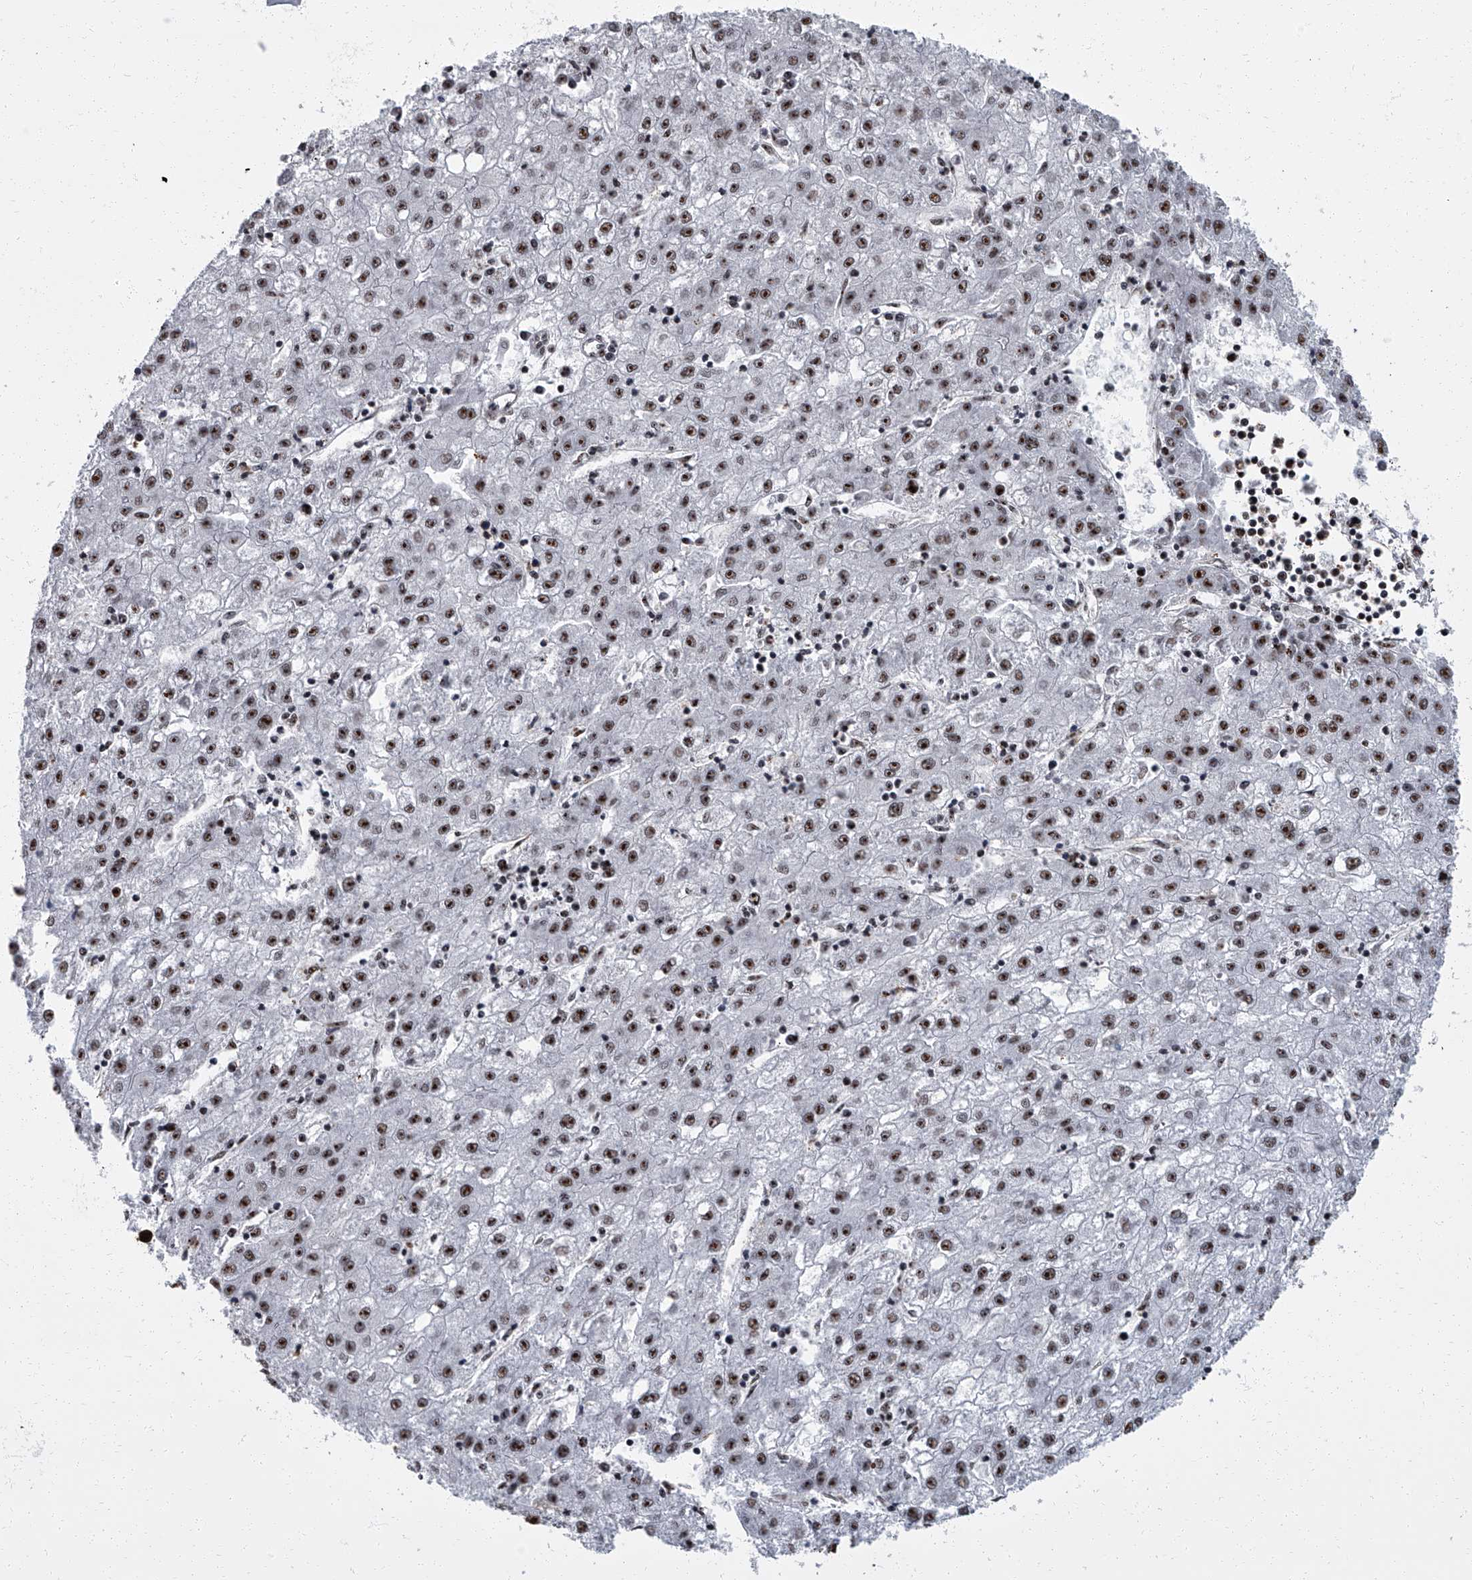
{"staining": {"intensity": "moderate", "quantity": ">75%", "location": "nuclear"}, "tissue": "liver cancer", "cell_type": "Tumor cells", "image_type": "cancer", "snomed": [{"axis": "morphology", "description": "Carcinoma, Hepatocellular, NOS"}, {"axis": "topography", "description": "Liver"}], "caption": "This photomicrograph shows IHC staining of hepatocellular carcinoma (liver), with medium moderate nuclear expression in about >75% of tumor cells.", "gene": "ZNF518B", "patient": {"sex": "male", "age": 72}}